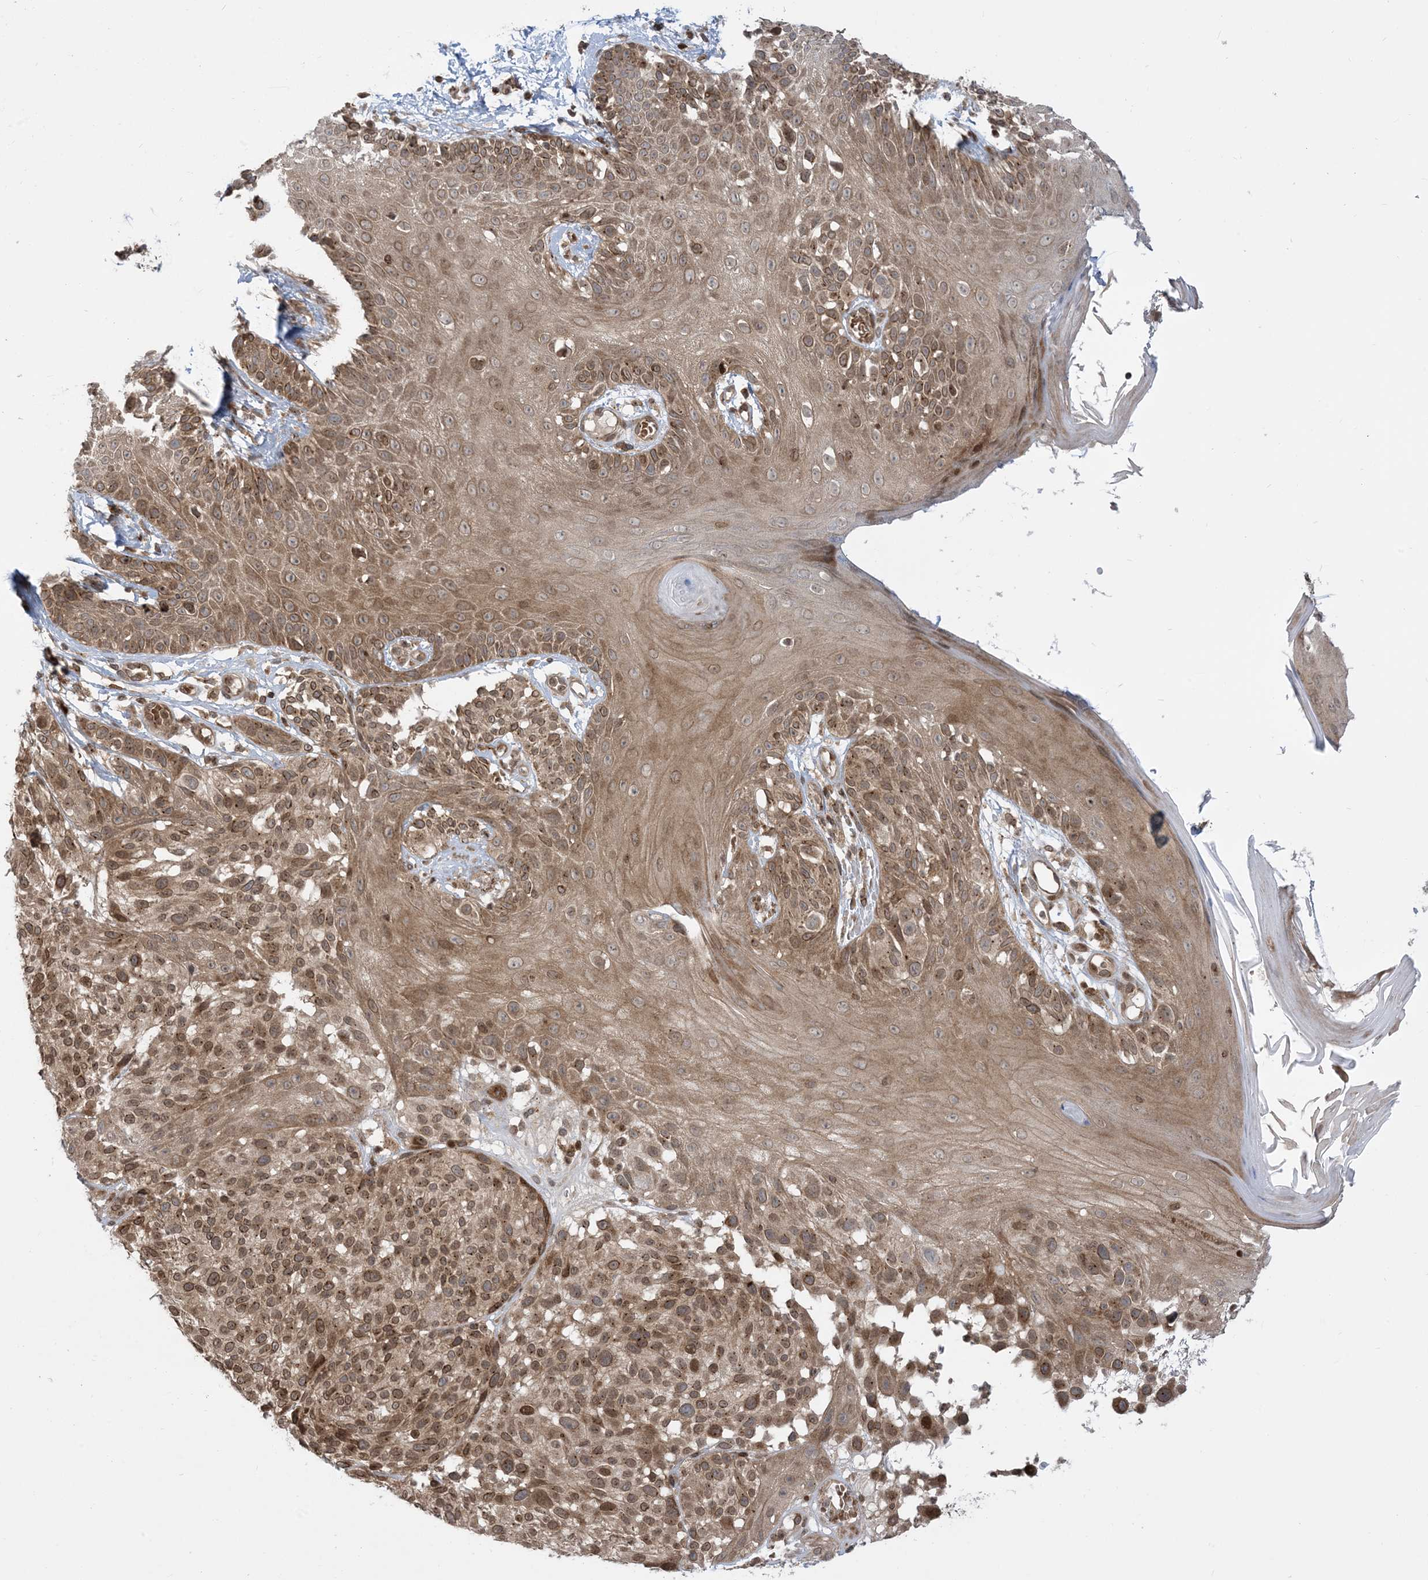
{"staining": {"intensity": "moderate", "quantity": ">75%", "location": "cytoplasmic/membranous,nuclear"}, "tissue": "melanoma", "cell_type": "Tumor cells", "image_type": "cancer", "snomed": [{"axis": "morphology", "description": "Malignant melanoma, NOS"}, {"axis": "topography", "description": "Skin"}], "caption": "Immunohistochemistry (IHC) histopathology image of neoplastic tissue: malignant melanoma stained using immunohistochemistry (IHC) displays medium levels of moderate protein expression localized specifically in the cytoplasmic/membranous and nuclear of tumor cells, appearing as a cytoplasmic/membranous and nuclear brown color.", "gene": "CASP4", "patient": {"sex": "male", "age": 83}}